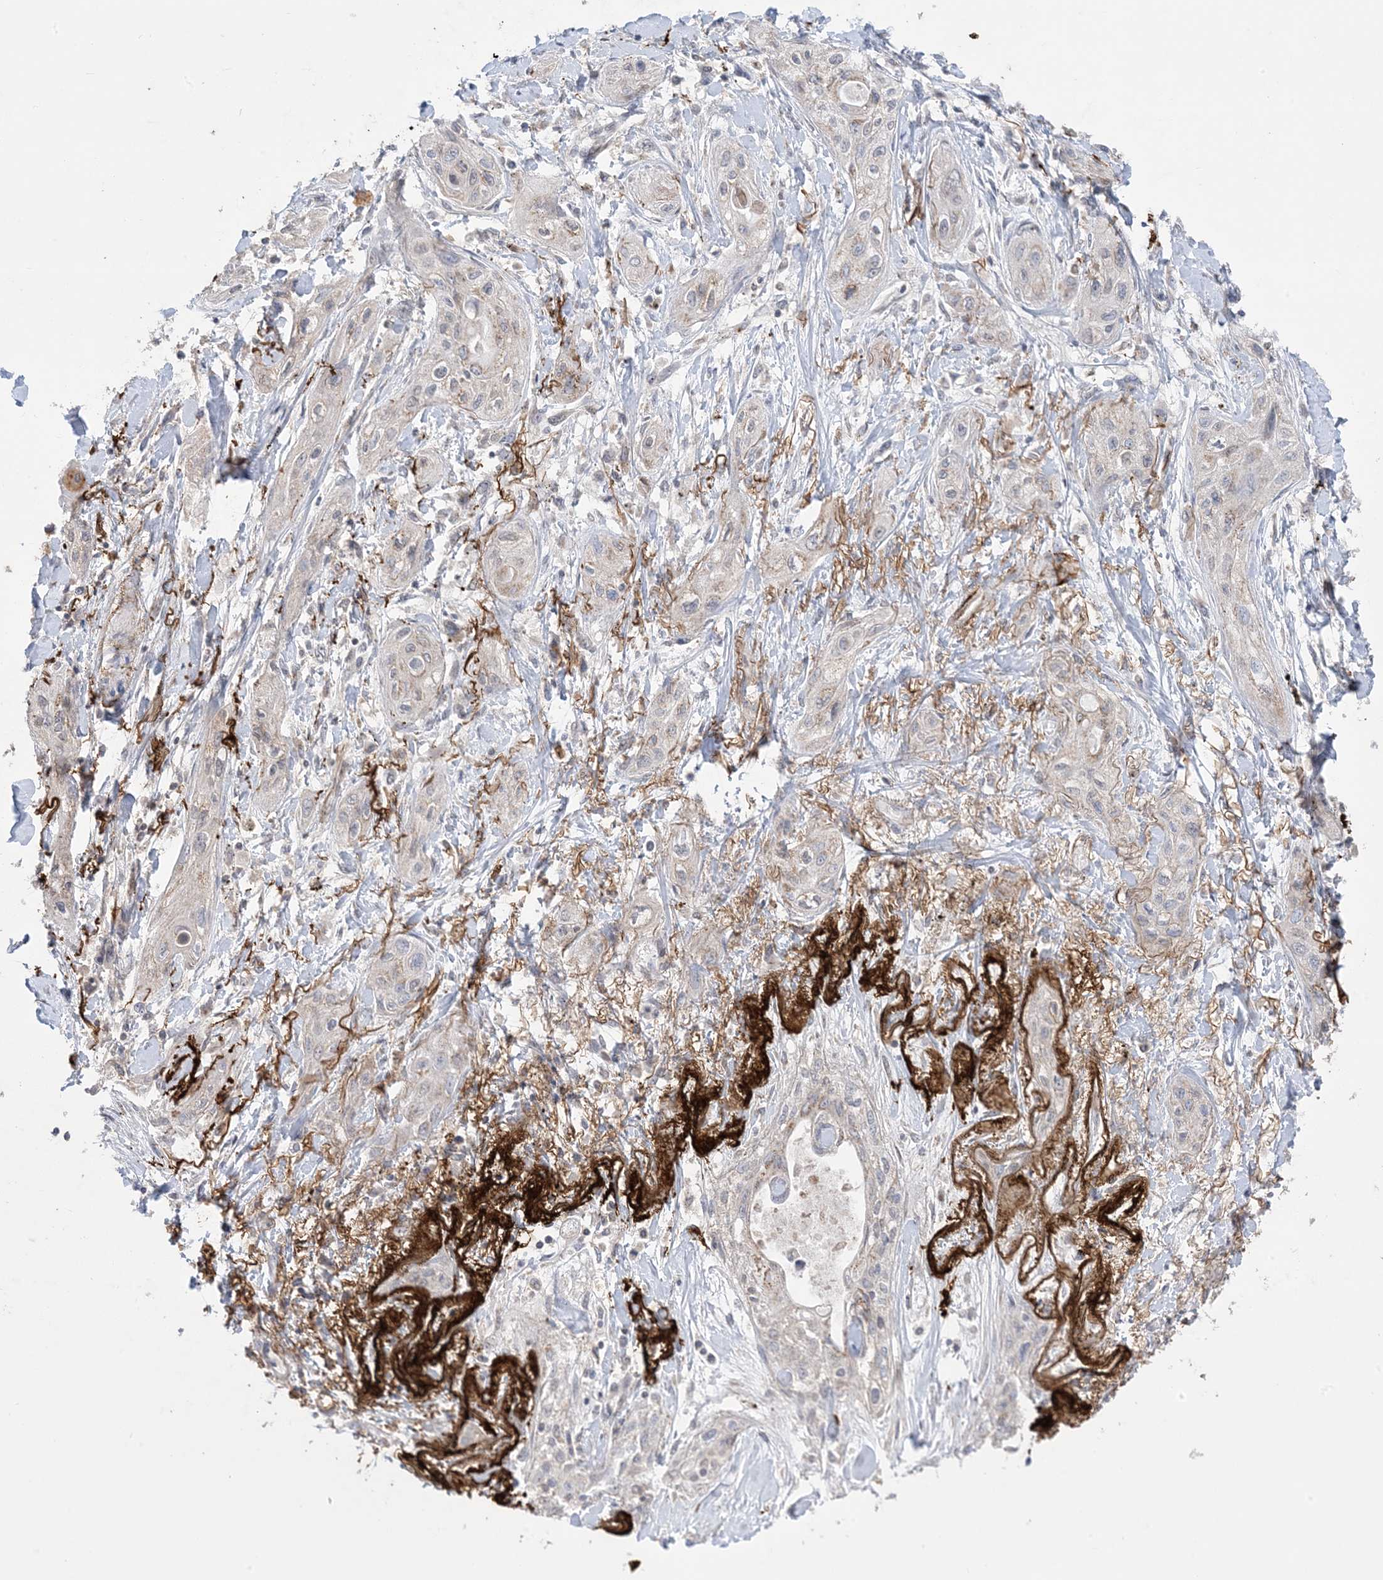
{"staining": {"intensity": "negative", "quantity": "none", "location": "none"}, "tissue": "lung cancer", "cell_type": "Tumor cells", "image_type": "cancer", "snomed": [{"axis": "morphology", "description": "Squamous cell carcinoma, NOS"}, {"axis": "topography", "description": "Lung"}], "caption": "Lung squamous cell carcinoma stained for a protein using IHC exhibits no staining tumor cells.", "gene": "XRN1", "patient": {"sex": "female", "age": 47}}